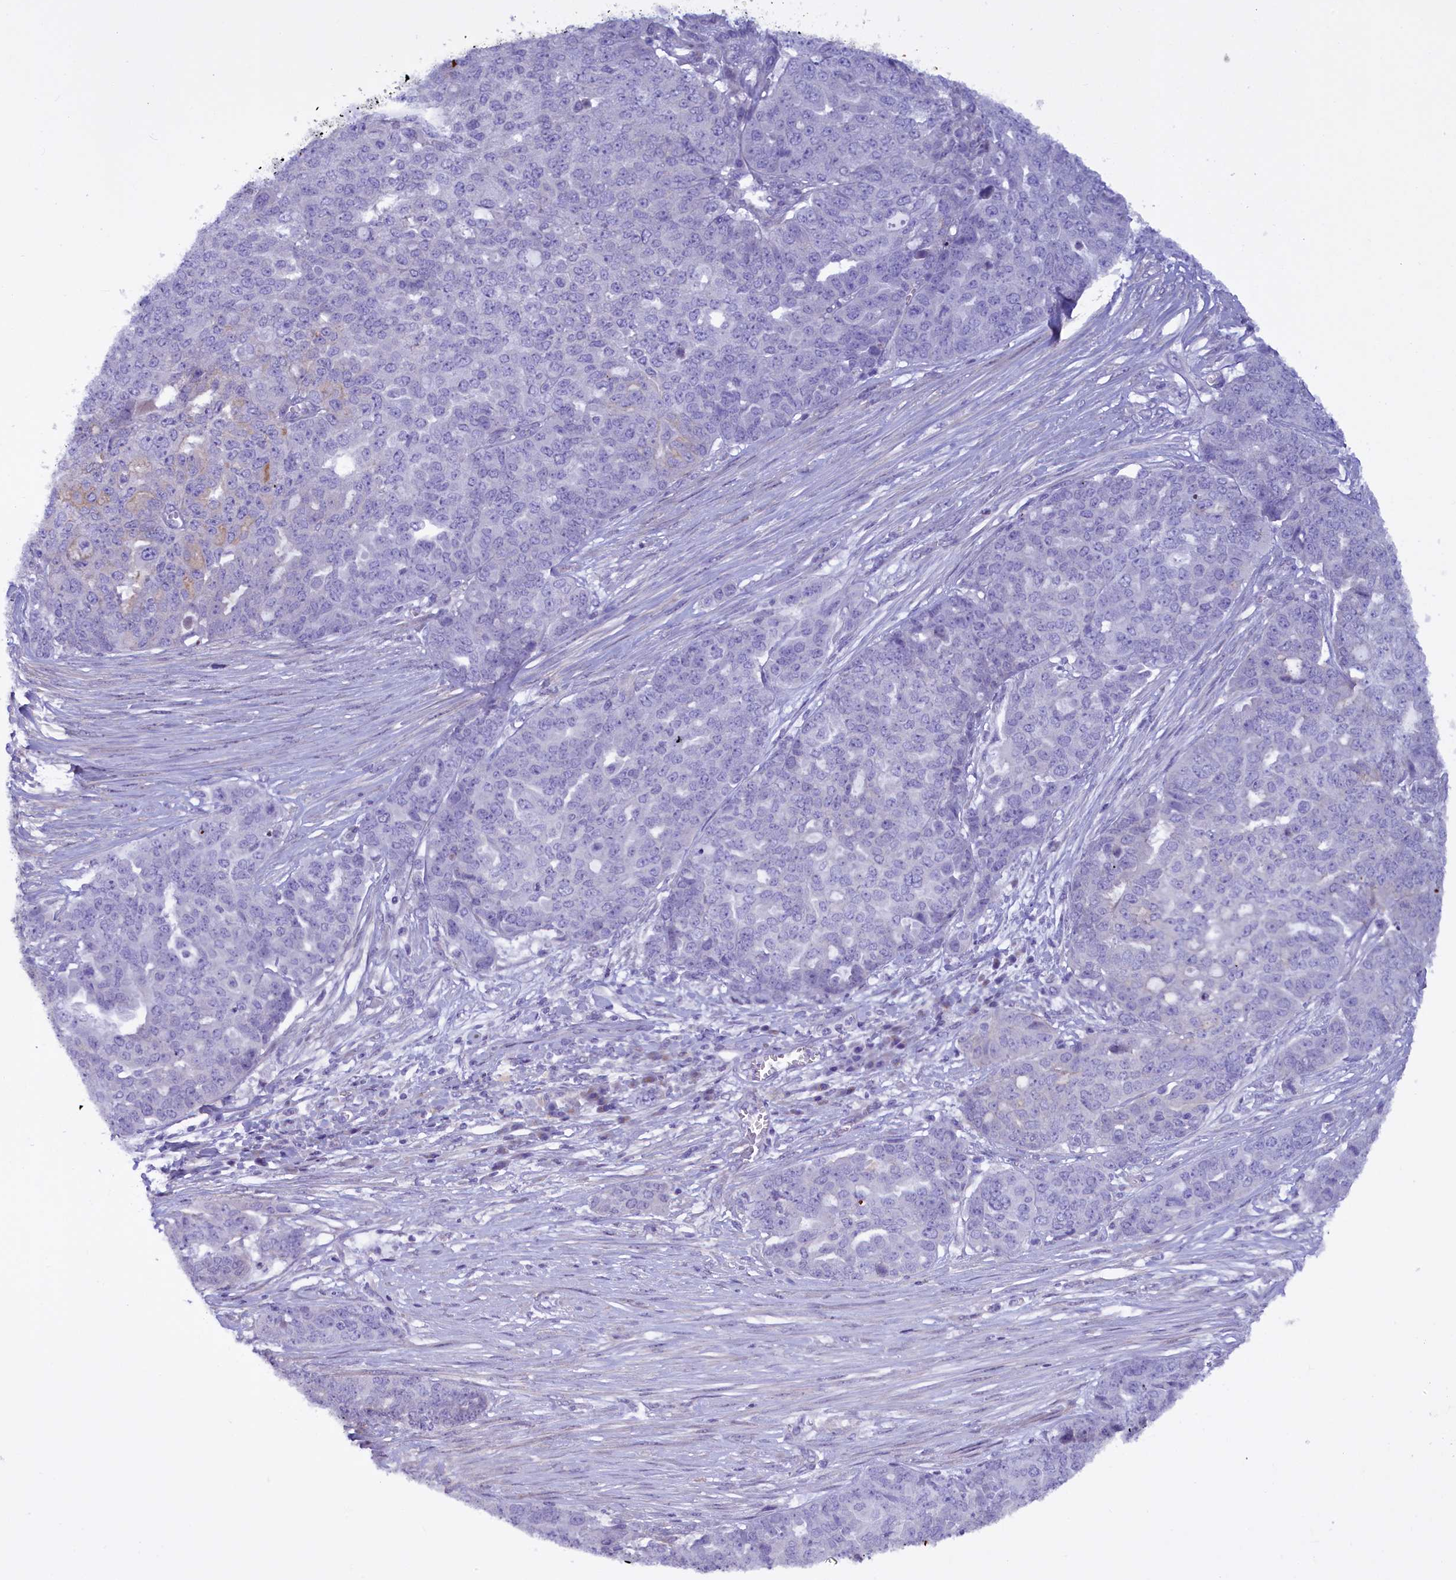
{"staining": {"intensity": "negative", "quantity": "none", "location": "none"}, "tissue": "ovarian cancer", "cell_type": "Tumor cells", "image_type": "cancer", "snomed": [{"axis": "morphology", "description": "Cystadenocarcinoma, serous, NOS"}, {"axis": "topography", "description": "Soft tissue"}, {"axis": "topography", "description": "Ovary"}], "caption": "DAB immunohistochemical staining of ovarian cancer demonstrates no significant expression in tumor cells. The staining was performed using DAB (3,3'-diaminobenzidine) to visualize the protein expression in brown, while the nuclei were stained in blue with hematoxylin (Magnification: 20x).", "gene": "MAN2C1", "patient": {"sex": "female", "age": 57}}